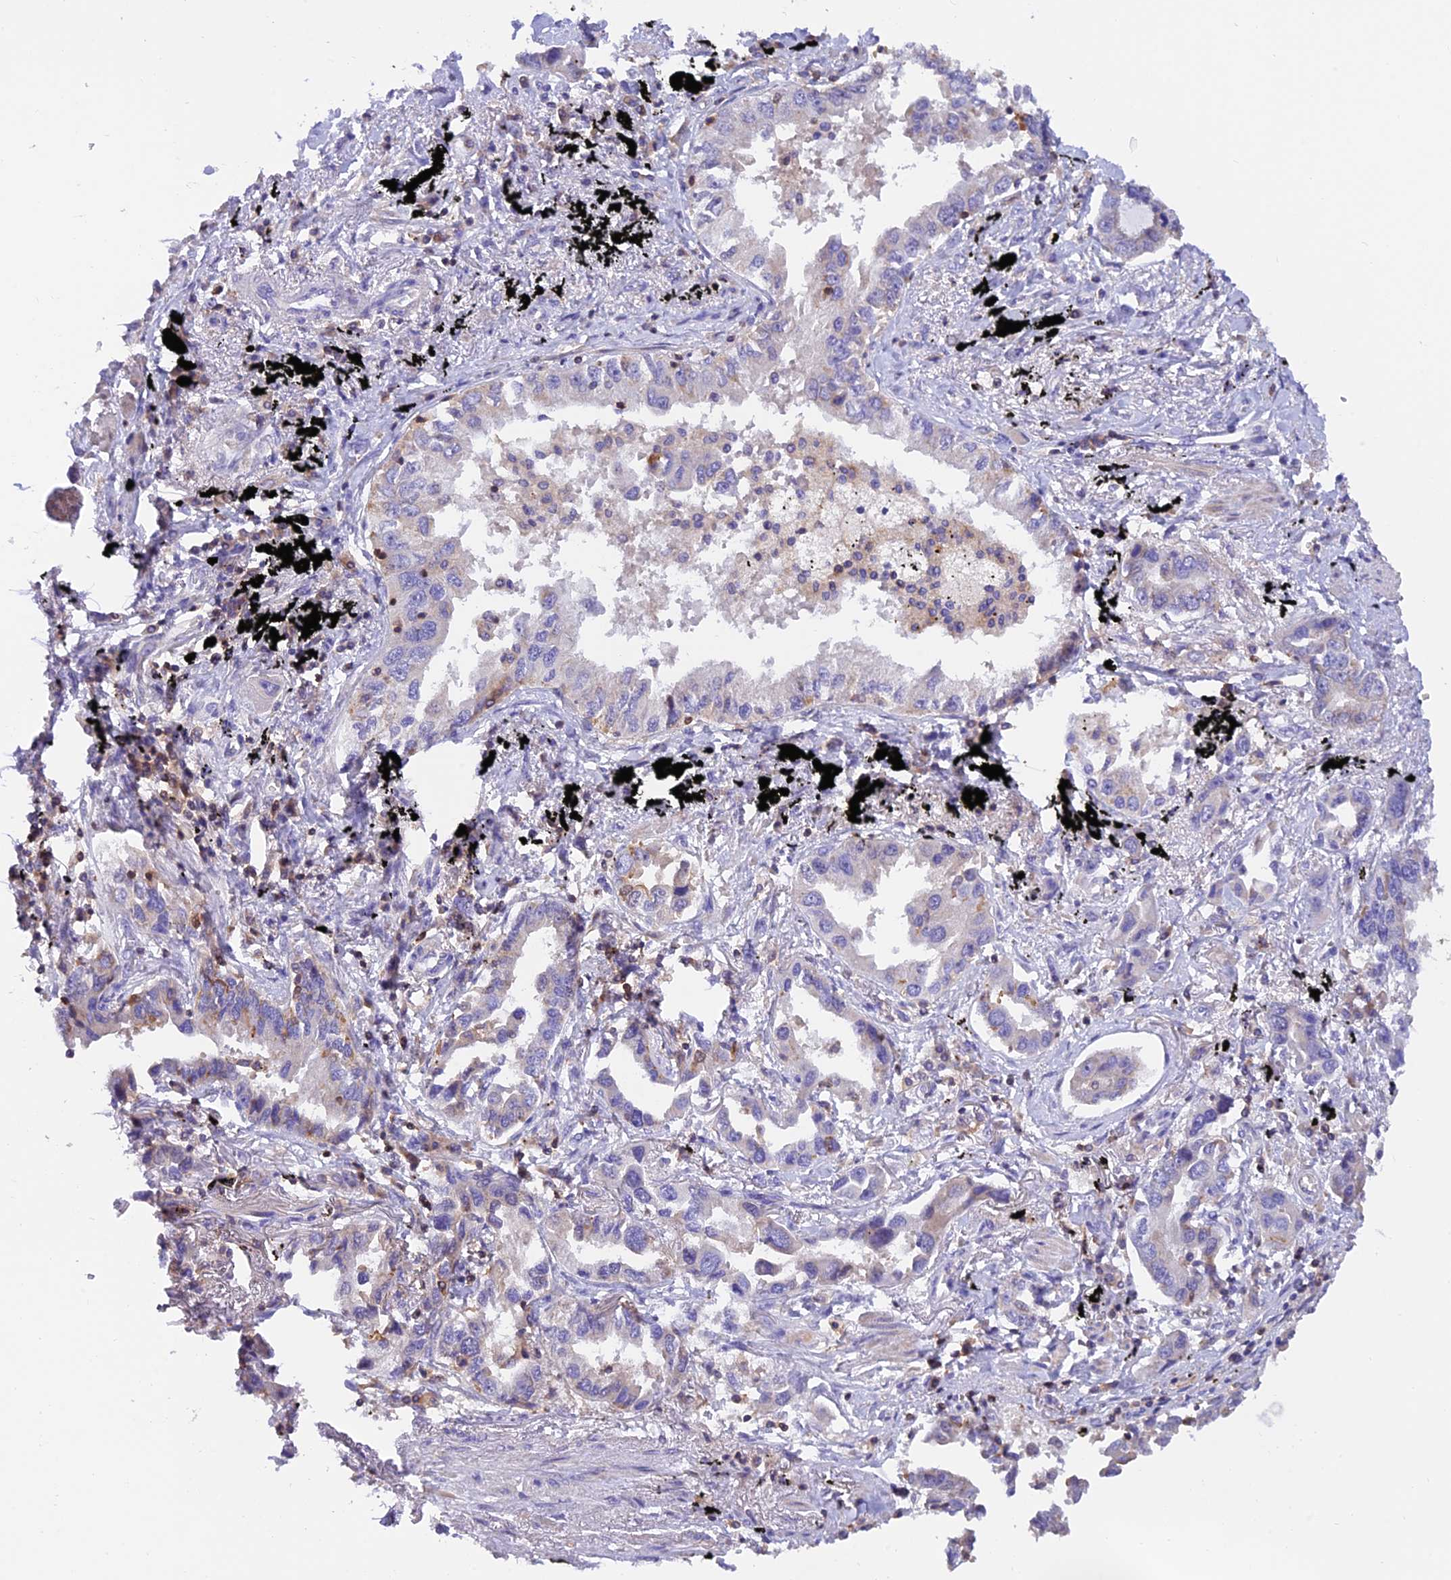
{"staining": {"intensity": "negative", "quantity": "none", "location": "none"}, "tissue": "lung cancer", "cell_type": "Tumor cells", "image_type": "cancer", "snomed": [{"axis": "morphology", "description": "Adenocarcinoma, NOS"}, {"axis": "topography", "description": "Lung"}], "caption": "Tumor cells show no significant staining in lung cancer (adenocarcinoma).", "gene": "LPXN", "patient": {"sex": "male", "age": 67}}